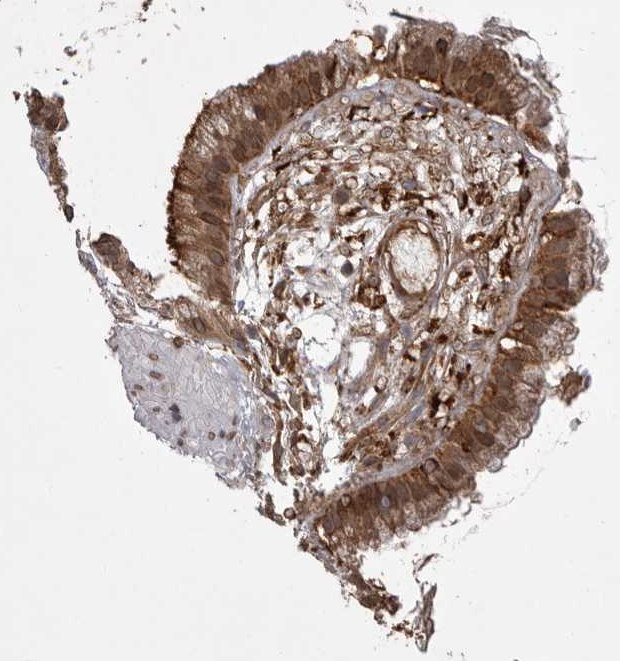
{"staining": {"intensity": "strong", "quantity": ">75%", "location": "cytoplasmic/membranous"}, "tissue": "gallbladder", "cell_type": "Glandular cells", "image_type": "normal", "snomed": [{"axis": "morphology", "description": "Normal tissue, NOS"}, {"axis": "topography", "description": "Gallbladder"}], "caption": "High-power microscopy captured an immunohistochemistry (IHC) photomicrograph of unremarkable gallbladder, revealing strong cytoplasmic/membranous positivity in approximately >75% of glandular cells.", "gene": "ABL1", "patient": {"sex": "female", "age": 26}}